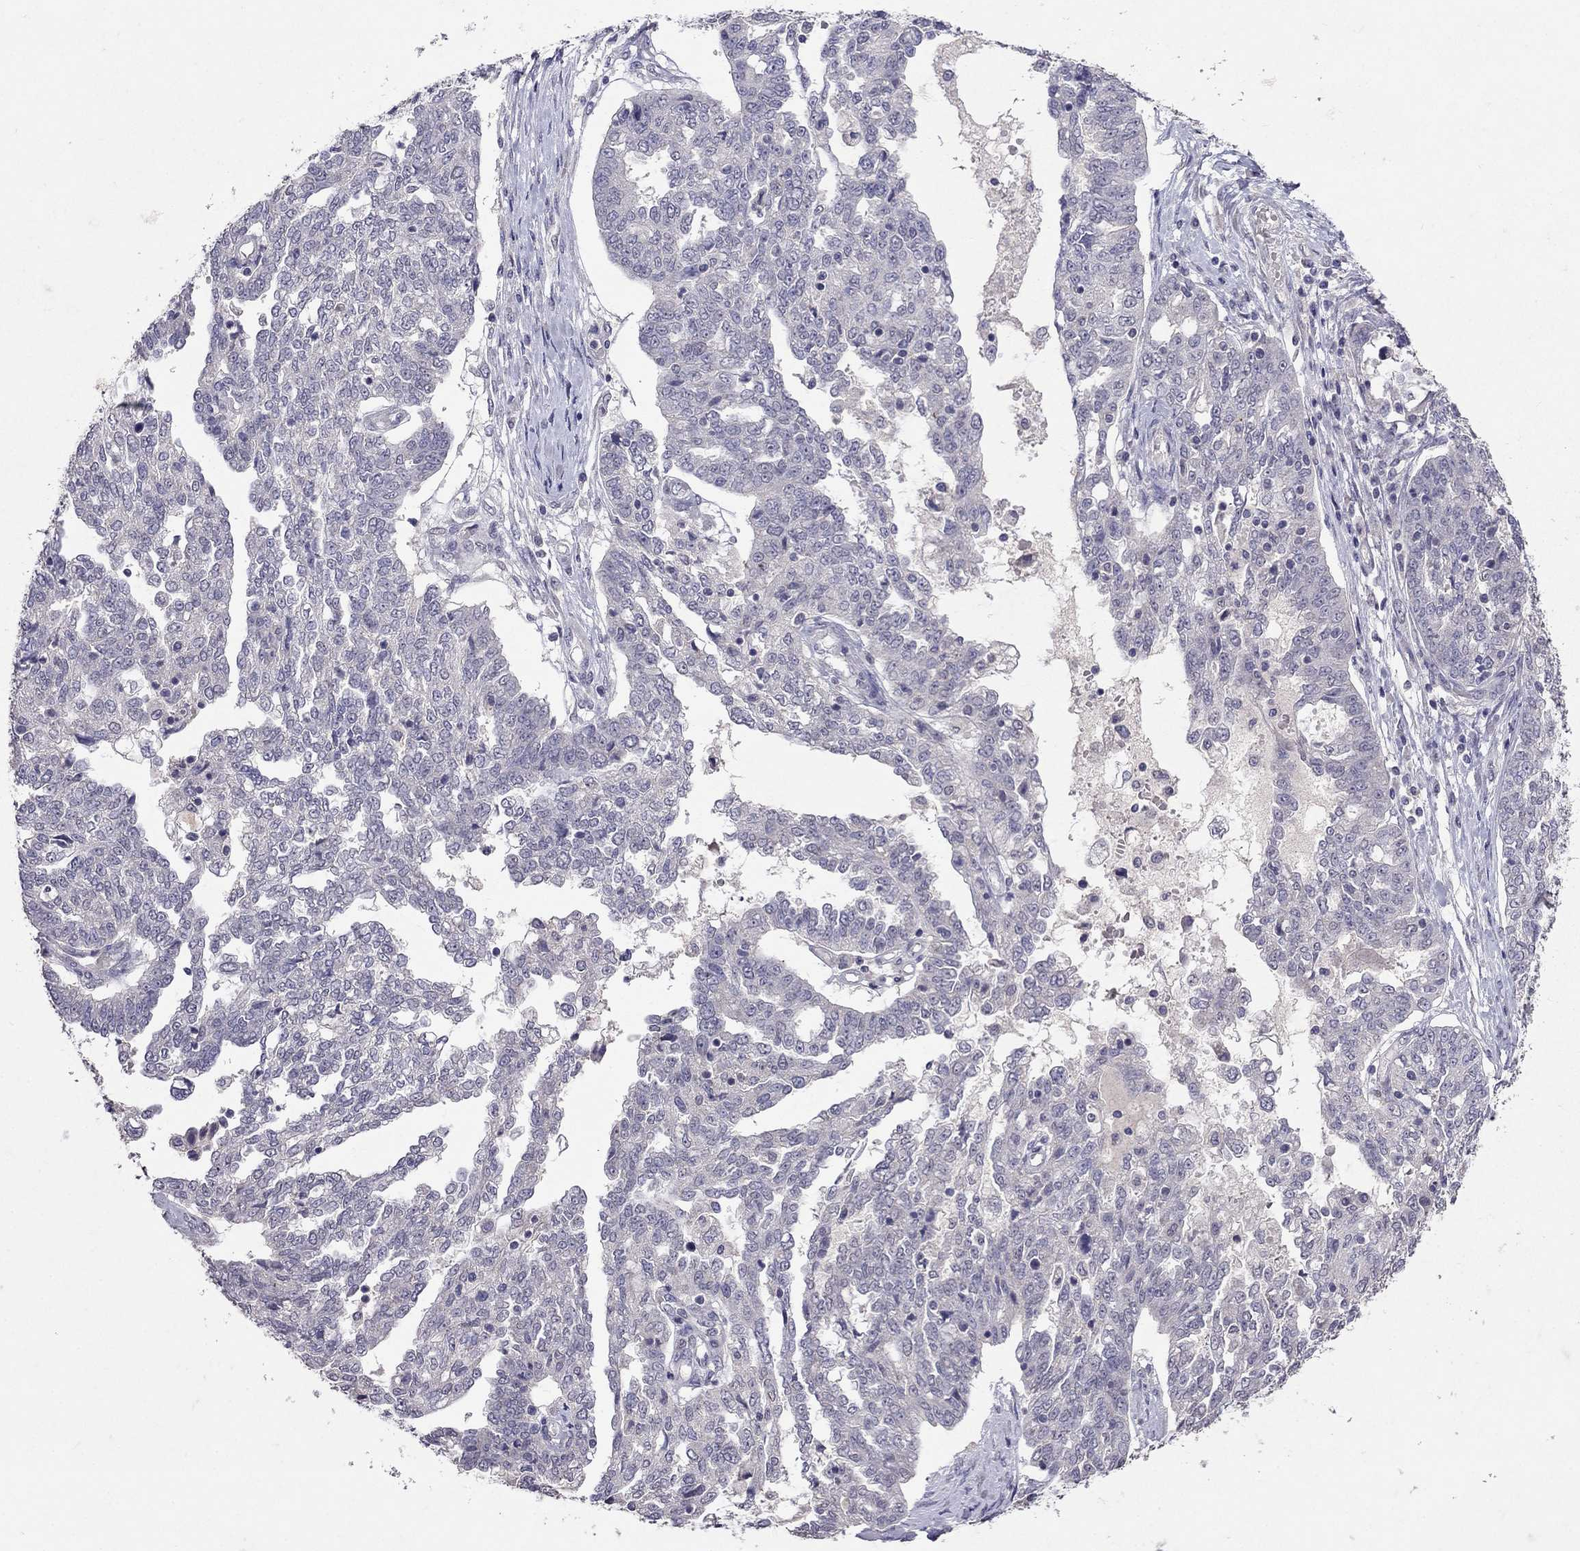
{"staining": {"intensity": "negative", "quantity": "none", "location": "none"}, "tissue": "ovarian cancer", "cell_type": "Tumor cells", "image_type": "cancer", "snomed": [{"axis": "morphology", "description": "Cystadenocarcinoma, serous, NOS"}, {"axis": "topography", "description": "Ovary"}], "caption": "The image shows no significant positivity in tumor cells of serous cystadenocarcinoma (ovarian).", "gene": "FST", "patient": {"sex": "female", "age": 67}}